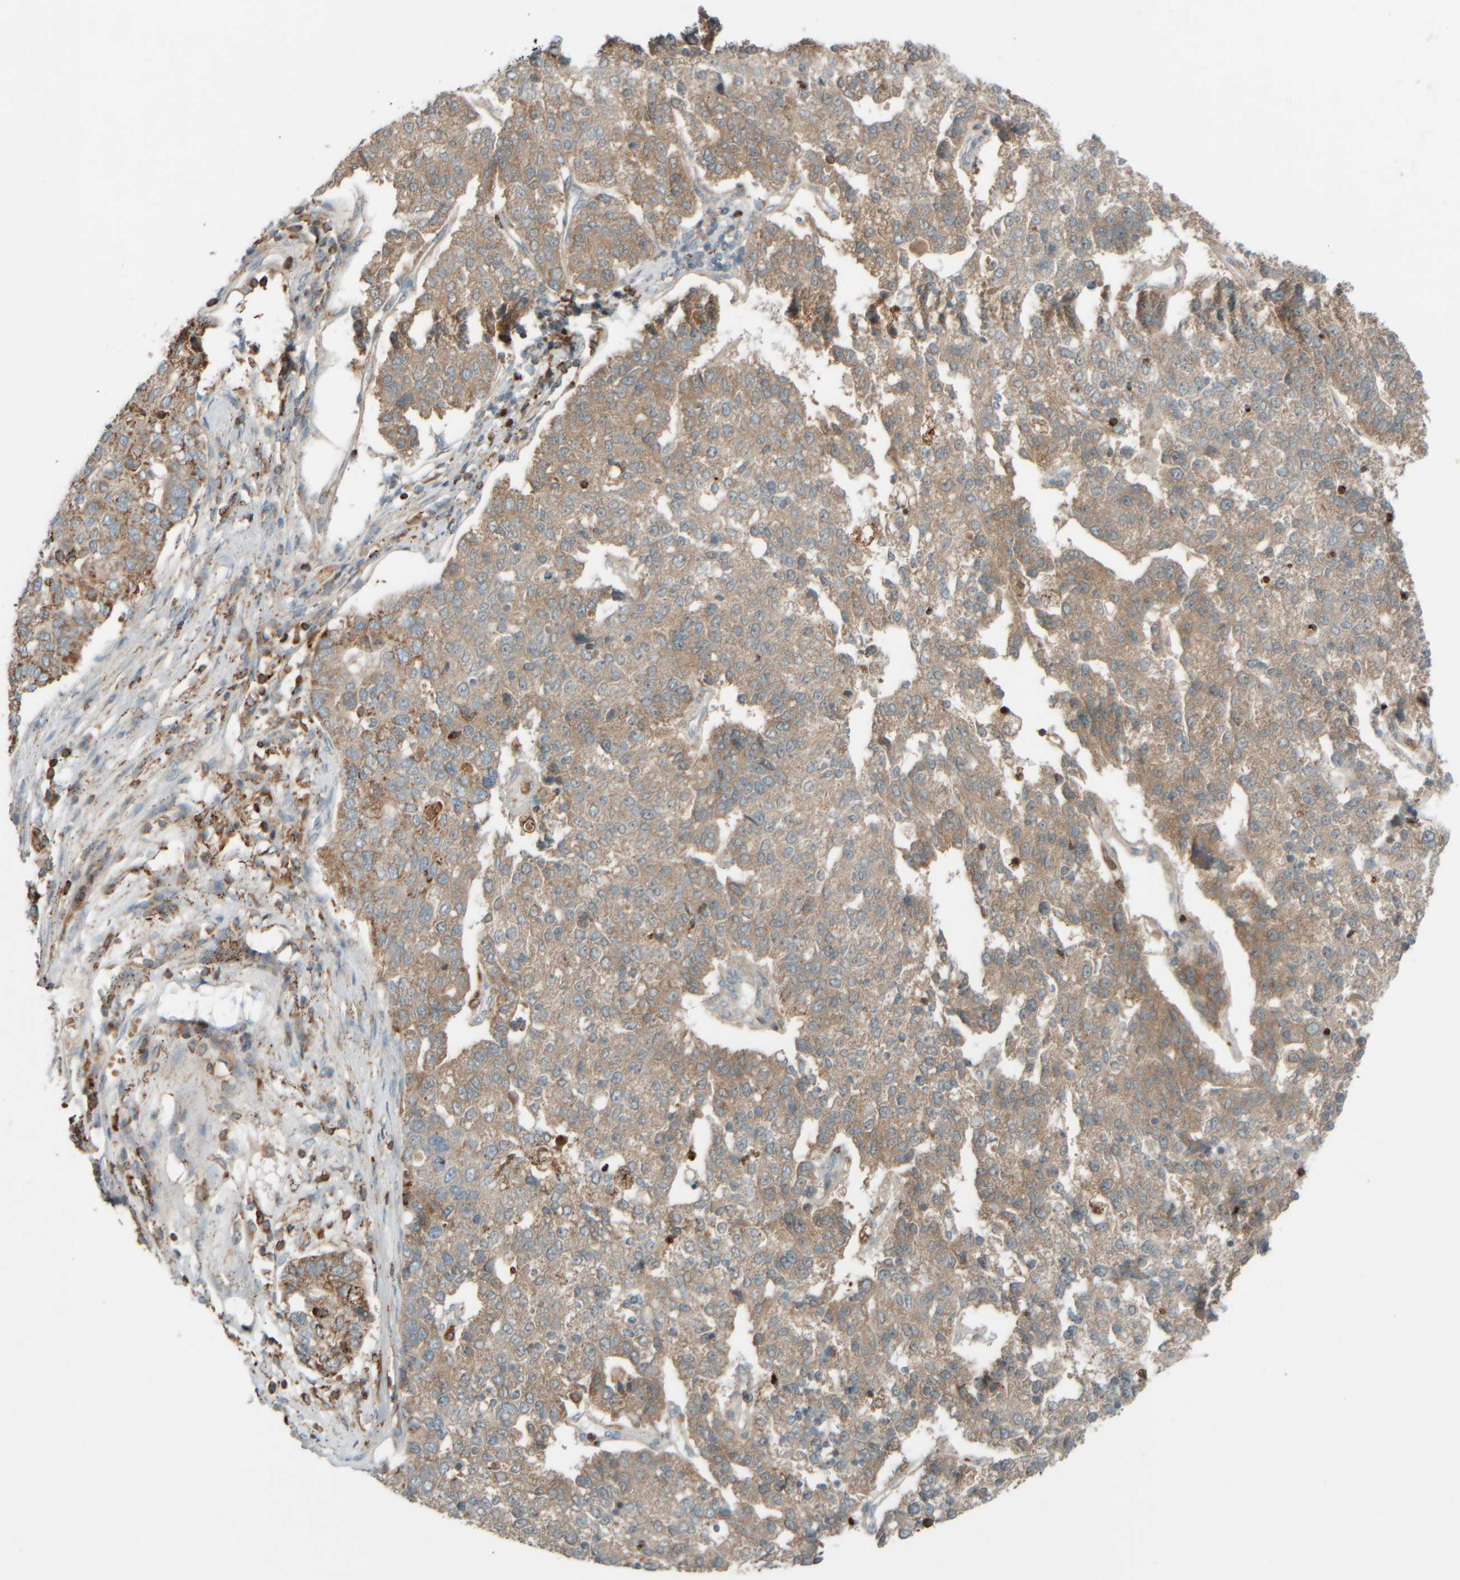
{"staining": {"intensity": "weak", "quantity": ">75%", "location": "cytoplasmic/membranous"}, "tissue": "pancreatic cancer", "cell_type": "Tumor cells", "image_type": "cancer", "snomed": [{"axis": "morphology", "description": "Adenocarcinoma, NOS"}, {"axis": "topography", "description": "Pancreas"}], "caption": "Pancreatic cancer (adenocarcinoma) stained for a protein (brown) shows weak cytoplasmic/membranous positive staining in about >75% of tumor cells.", "gene": "SPAG5", "patient": {"sex": "female", "age": 61}}